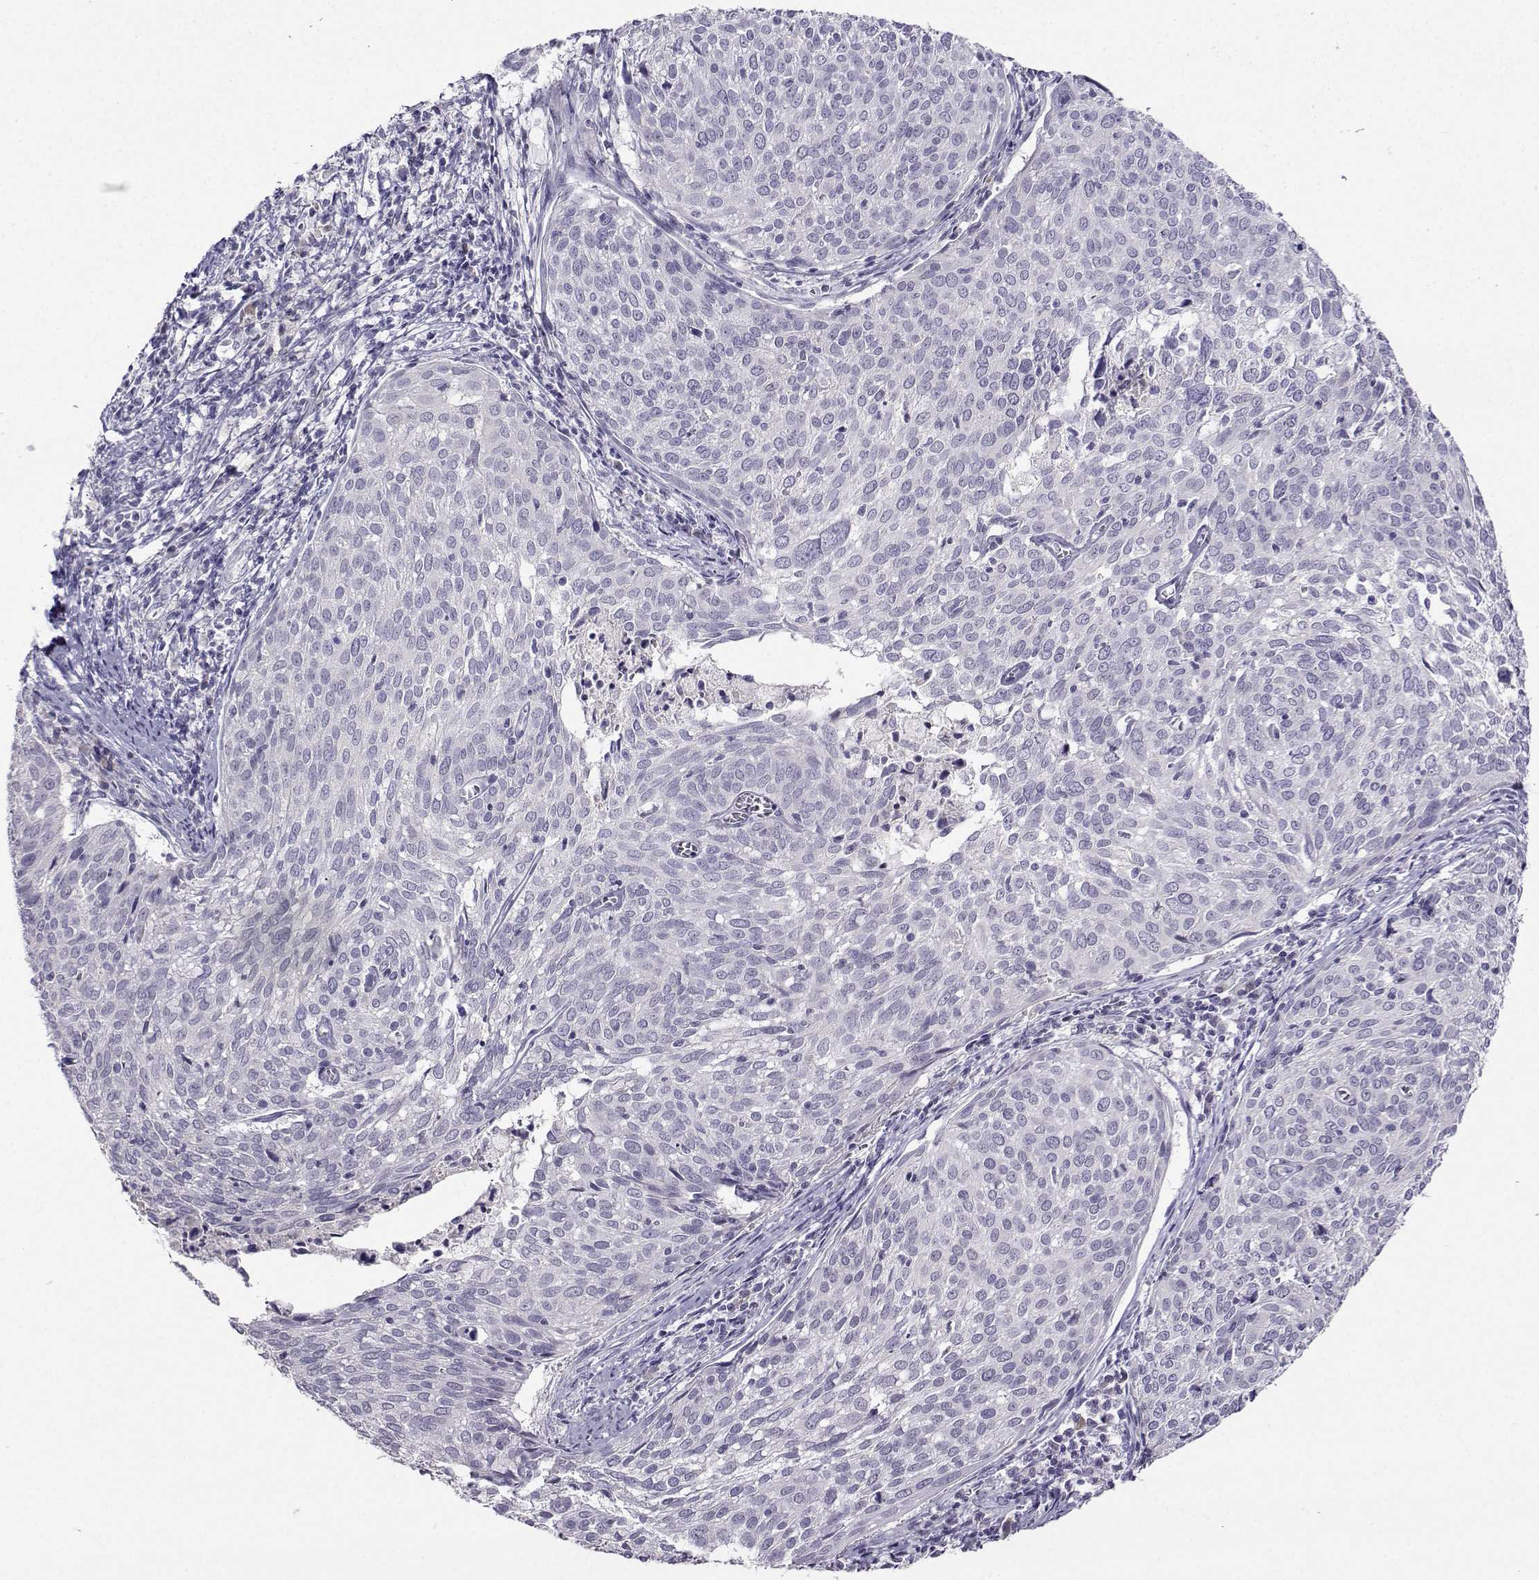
{"staining": {"intensity": "negative", "quantity": "none", "location": "none"}, "tissue": "cervical cancer", "cell_type": "Tumor cells", "image_type": "cancer", "snomed": [{"axis": "morphology", "description": "Squamous cell carcinoma, NOS"}, {"axis": "topography", "description": "Cervix"}], "caption": "Protein analysis of cervical cancer exhibits no significant positivity in tumor cells. (Brightfield microscopy of DAB (3,3'-diaminobenzidine) immunohistochemistry at high magnification).", "gene": "CRYBB1", "patient": {"sex": "female", "age": 39}}